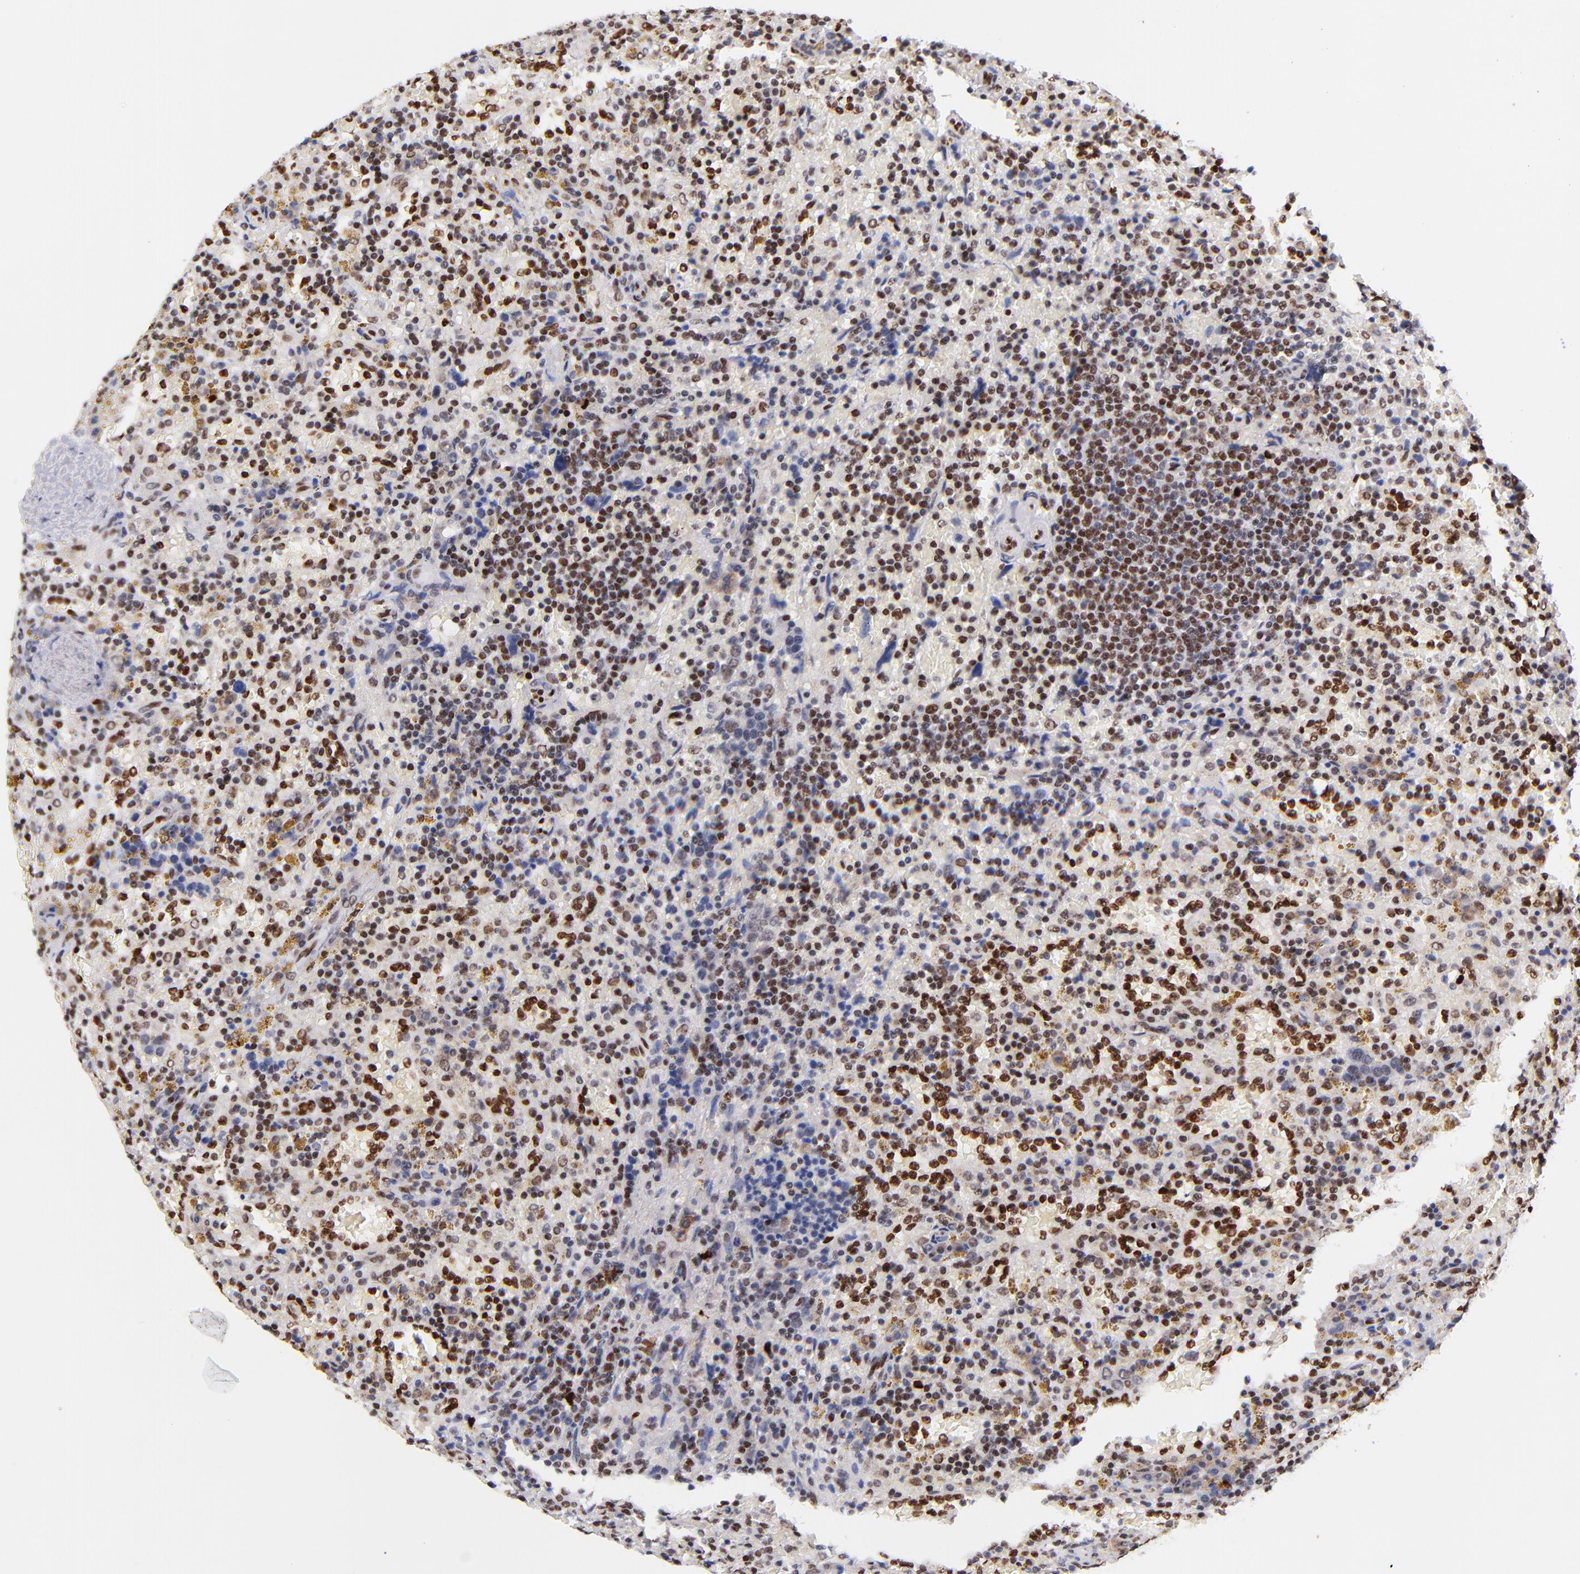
{"staining": {"intensity": "moderate", "quantity": ">75%", "location": "nuclear"}, "tissue": "lymphoma", "cell_type": "Tumor cells", "image_type": "cancer", "snomed": [{"axis": "morphology", "description": "Malignant lymphoma, non-Hodgkin's type, Low grade"}, {"axis": "topography", "description": "Spleen"}], "caption": "This is an image of immunohistochemistry (IHC) staining of low-grade malignant lymphoma, non-Hodgkin's type, which shows moderate expression in the nuclear of tumor cells.", "gene": "MIDEAS", "patient": {"sex": "female", "age": 65}}